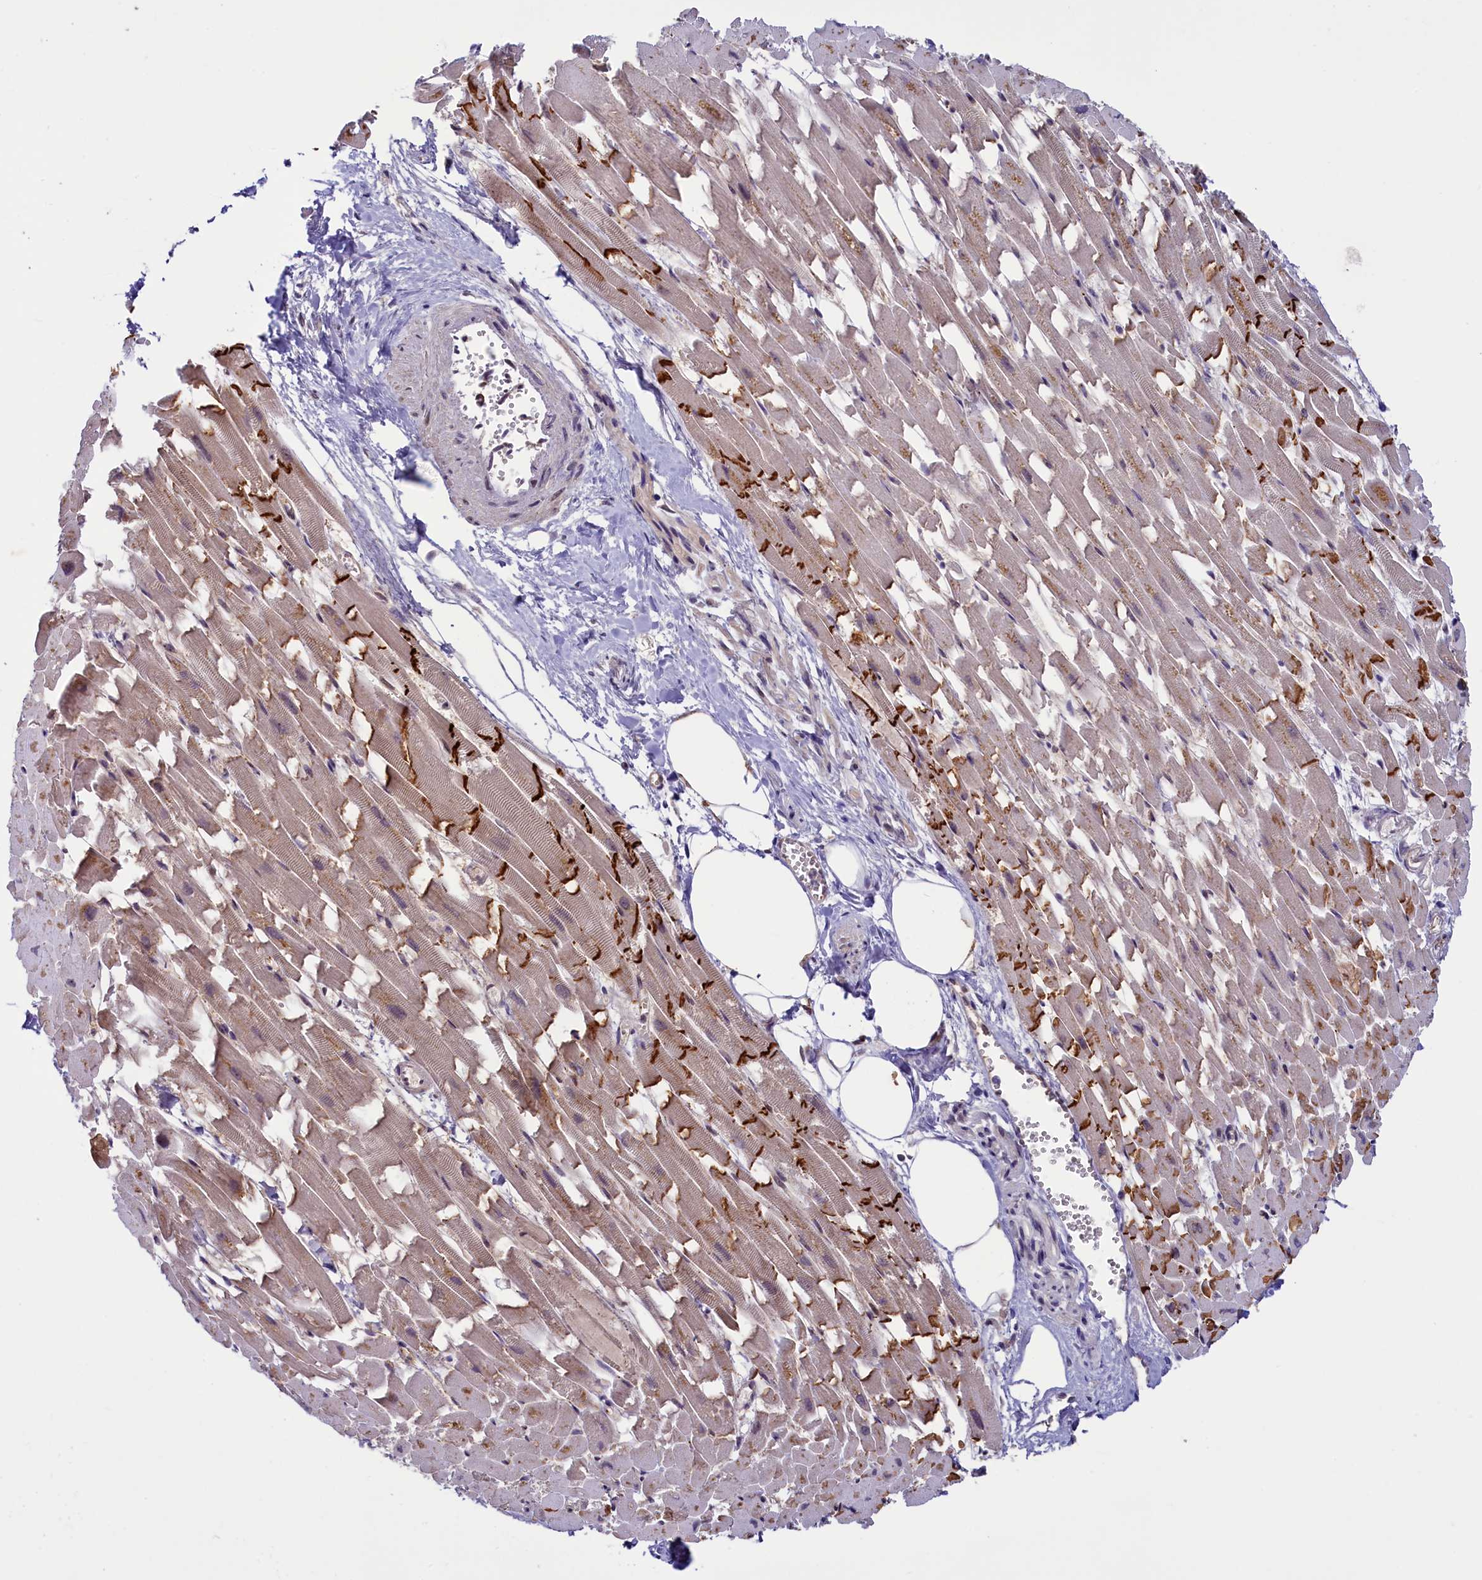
{"staining": {"intensity": "strong", "quantity": ">75%", "location": "cytoplasmic/membranous"}, "tissue": "heart muscle", "cell_type": "Cardiomyocytes", "image_type": "normal", "snomed": [{"axis": "morphology", "description": "Normal tissue, NOS"}, {"axis": "topography", "description": "Heart"}], "caption": "IHC micrograph of unremarkable human heart muscle stained for a protein (brown), which demonstrates high levels of strong cytoplasmic/membranous staining in approximately >75% of cardiomyocytes.", "gene": "SLC7A6OS", "patient": {"sex": "female", "age": 64}}